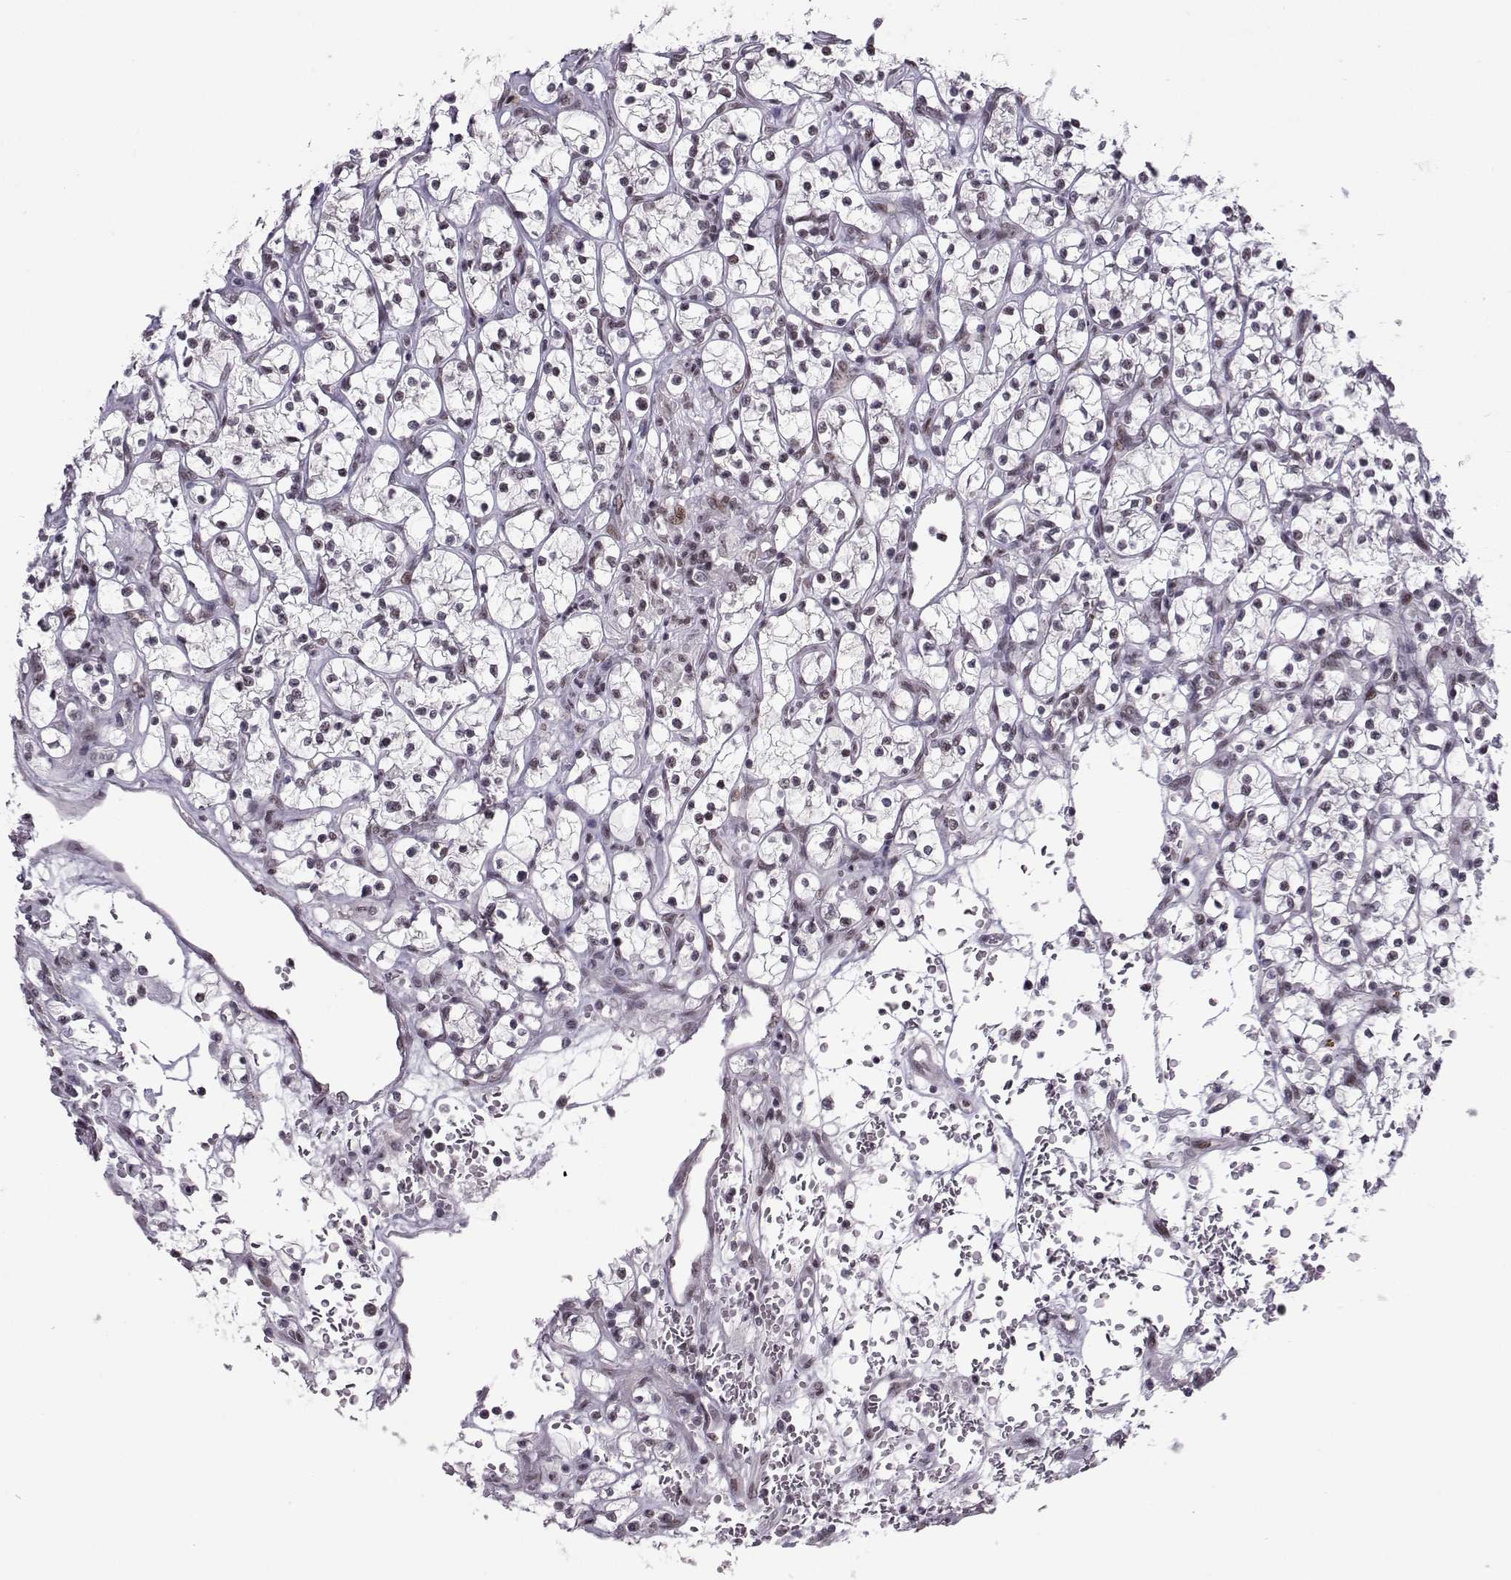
{"staining": {"intensity": "moderate", "quantity": ">75%", "location": "nuclear"}, "tissue": "renal cancer", "cell_type": "Tumor cells", "image_type": "cancer", "snomed": [{"axis": "morphology", "description": "Adenocarcinoma, NOS"}, {"axis": "topography", "description": "Kidney"}], "caption": "Adenocarcinoma (renal) was stained to show a protein in brown. There is medium levels of moderate nuclear expression in approximately >75% of tumor cells.", "gene": "LIN28A", "patient": {"sex": "female", "age": 64}}